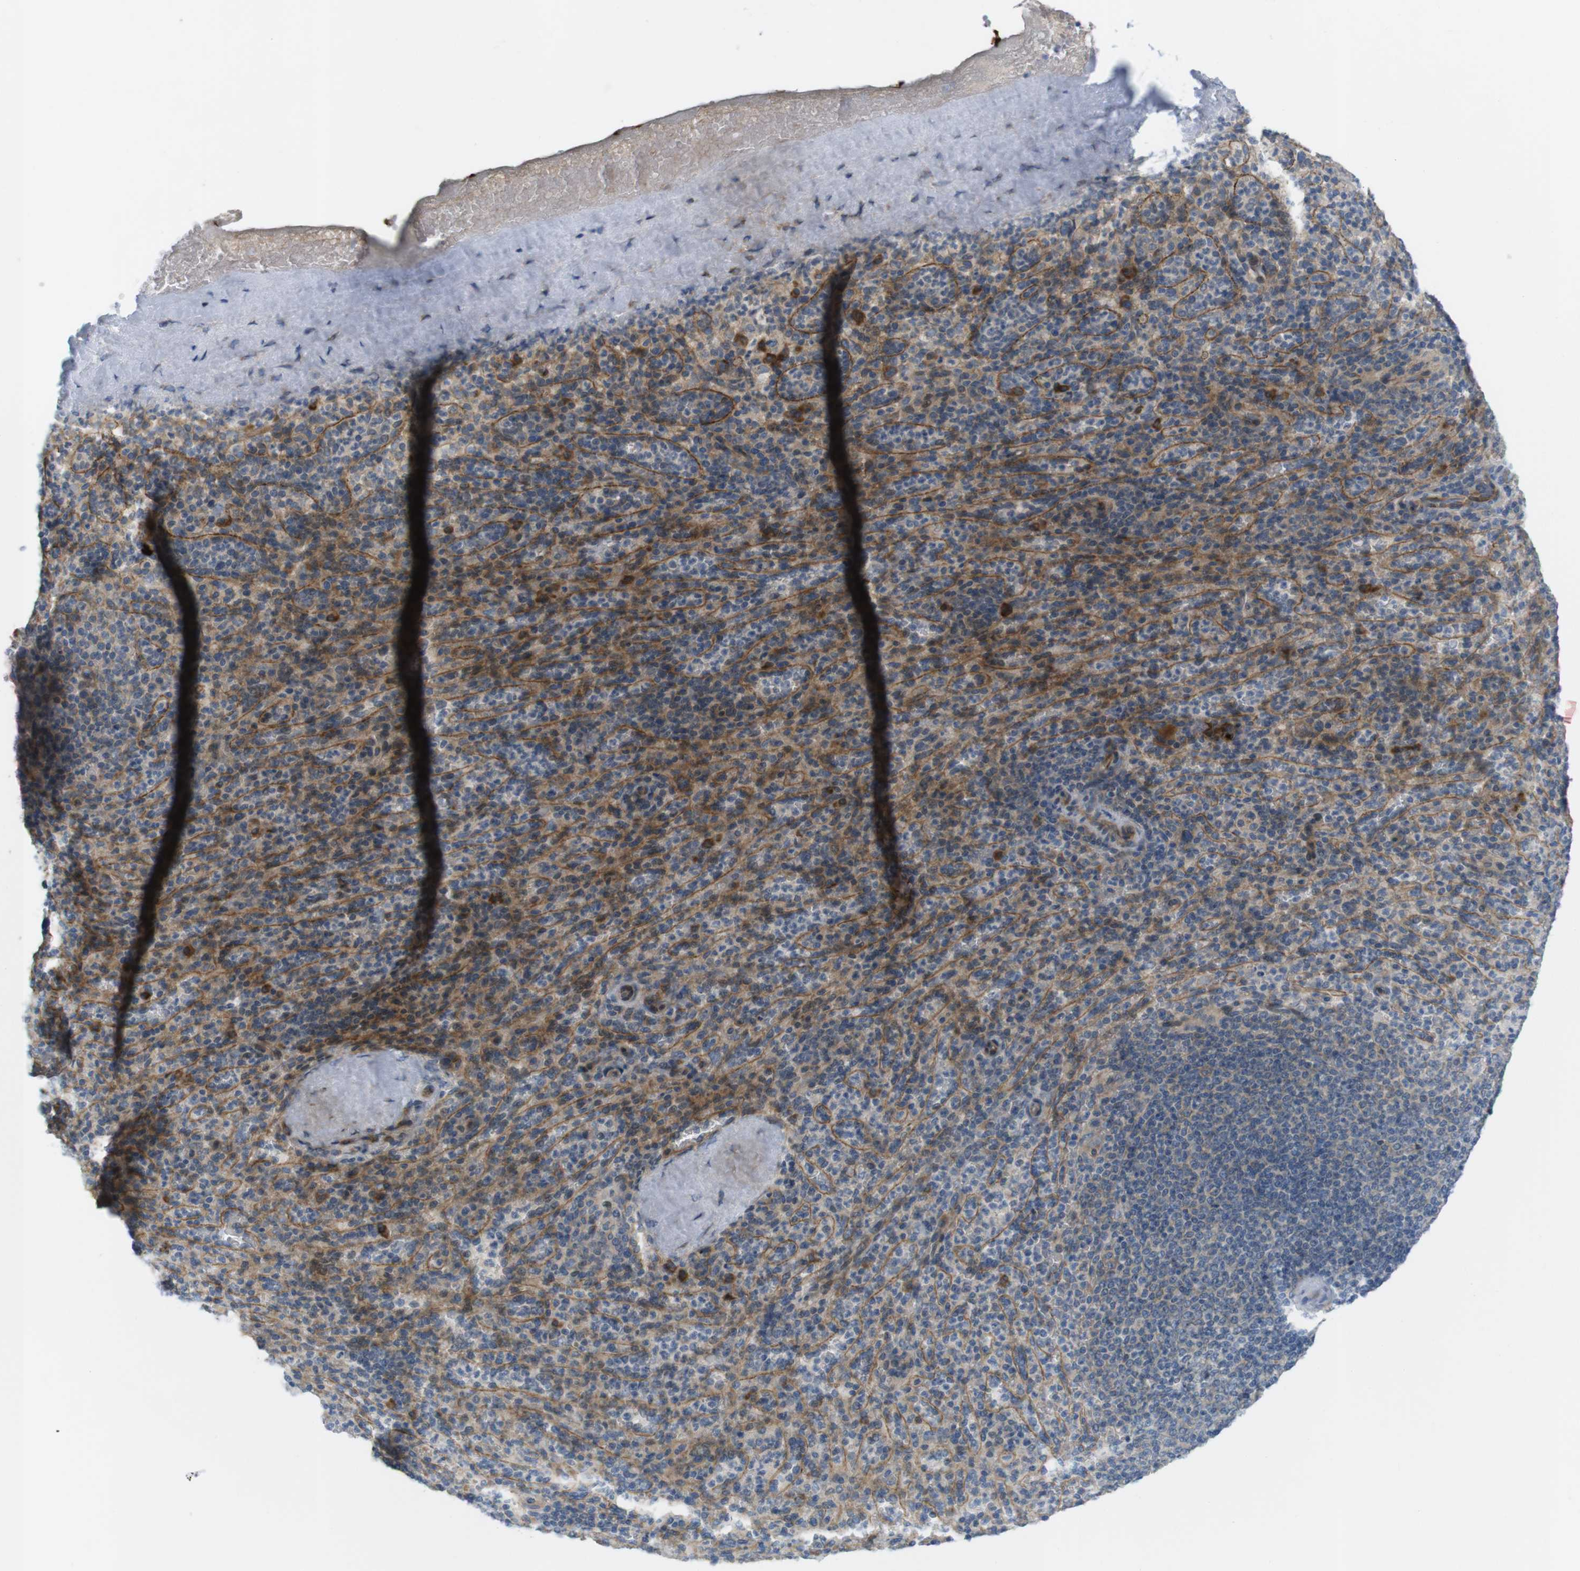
{"staining": {"intensity": "moderate", "quantity": "25%-75%", "location": "cytoplasmic/membranous"}, "tissue": "spleen", "cell_type": "Cells in red pulp", "image_type": "normal", "snomed": [{"axis": "morphology", "description": "Normal tissue, NOS"}, {"axis": "topography", "description": "Spleen"}], "caption": "Immunohistochemical staining of unremarkable human spleen reveals moderate cytoplasmic/membranous protein positivity in about 25%-75% of cells in red pulp.", "gene": "GJC3", "patient": {"sex": "male", "age": 36}}